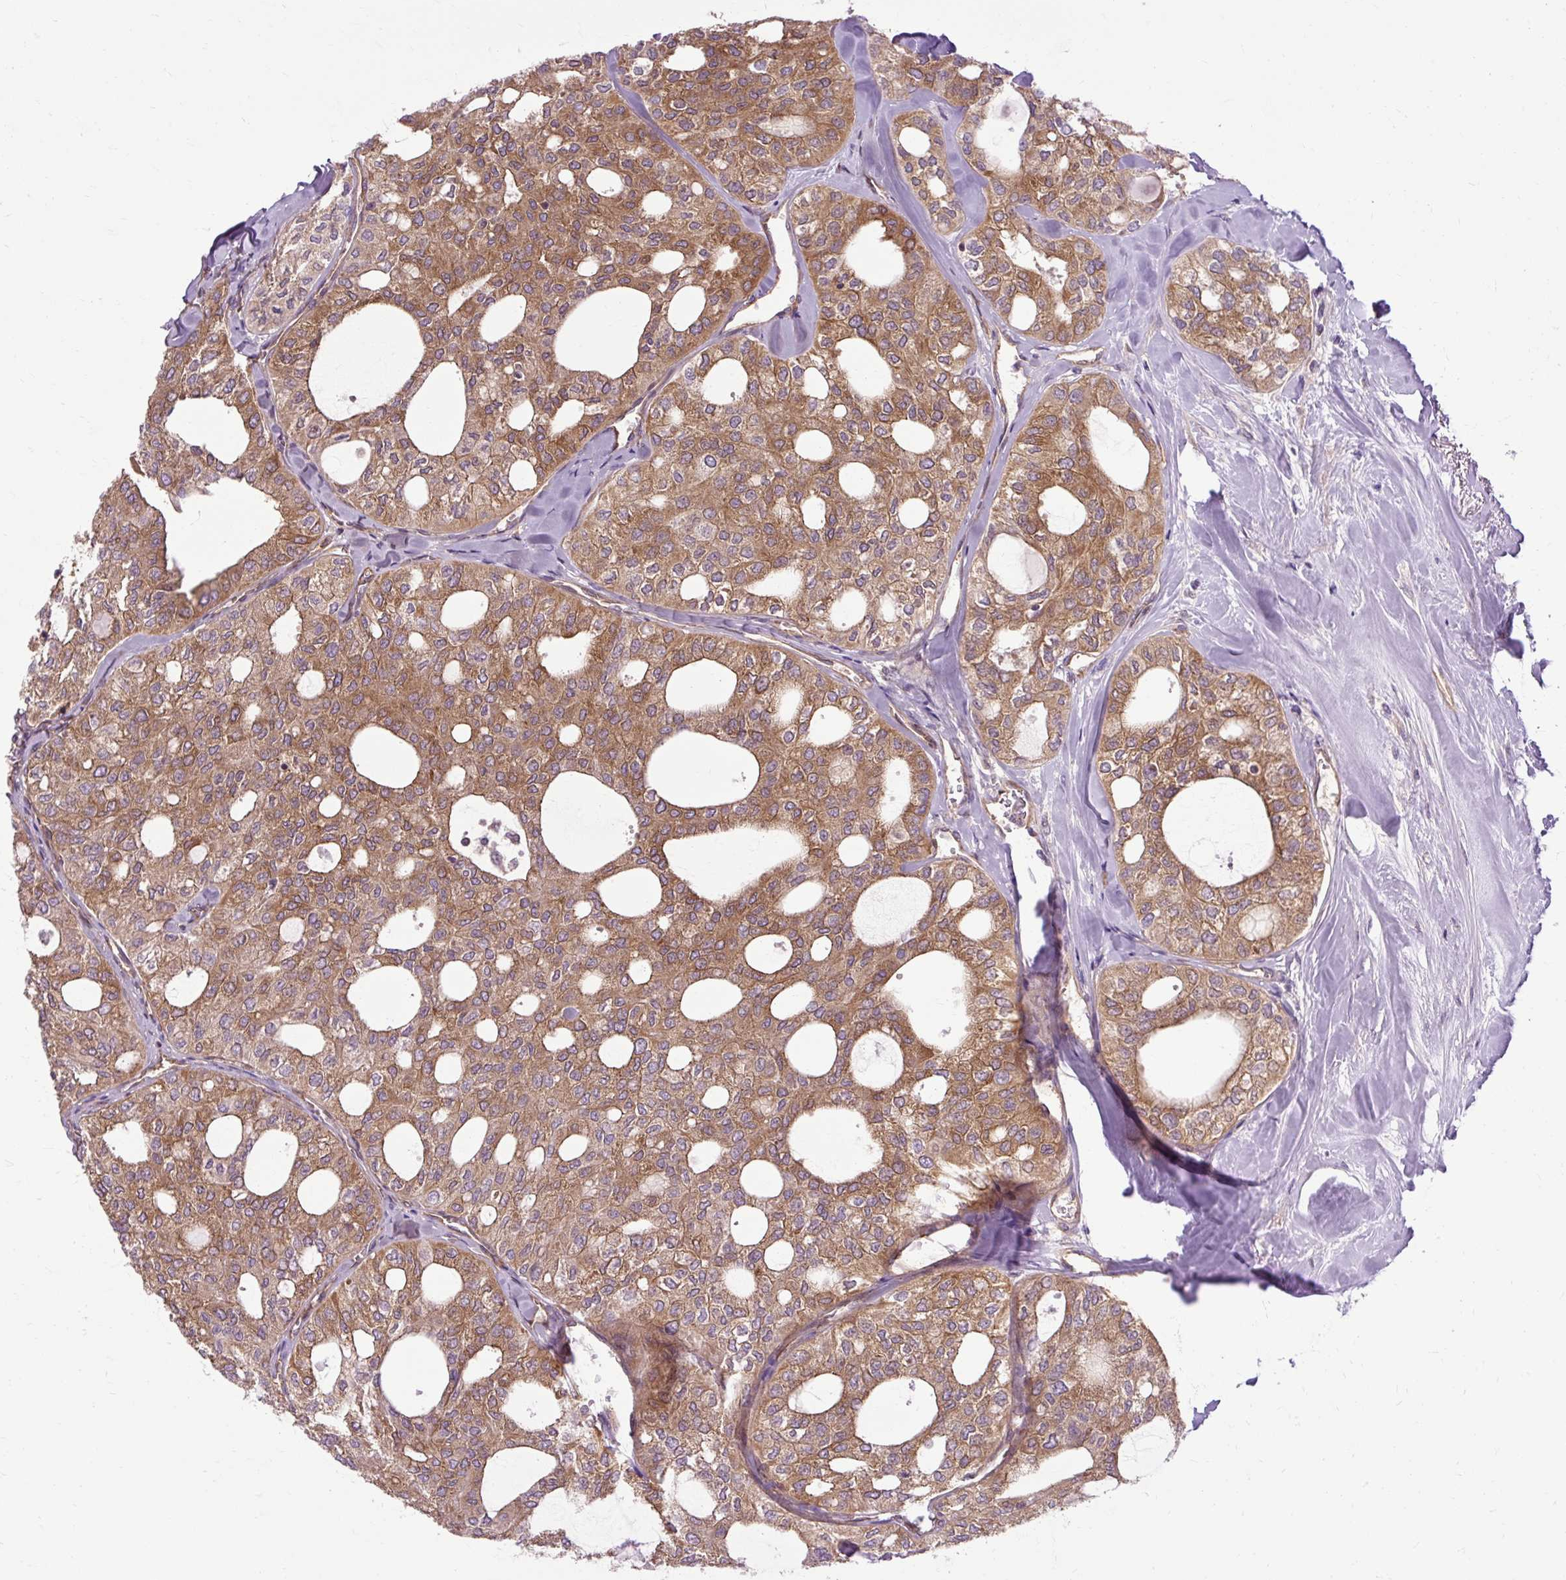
{"staining": {"intensity": "moderate", "quantity": ">75%", "location": "cytoplasmic/membranous"}, "tissue": "thyroid cancer", "cell_type": "Tumor cells", "image_type": "cancer", "snomed": [{"axis": "morphology", "description": "Follicular adenoma carcinoma, NOS"}, {"axis": "topography", "description": "Thyroid gland"}], "caption": "Moderate cytoplasmic/membranous positivity for a protein is seen in approximately >75% of tumor cells of thyroid cancer (follicular adenoma carcinoma) using IHC.", "gene": "CCDC93", "patient": {"sex": "male", "age": 75}}